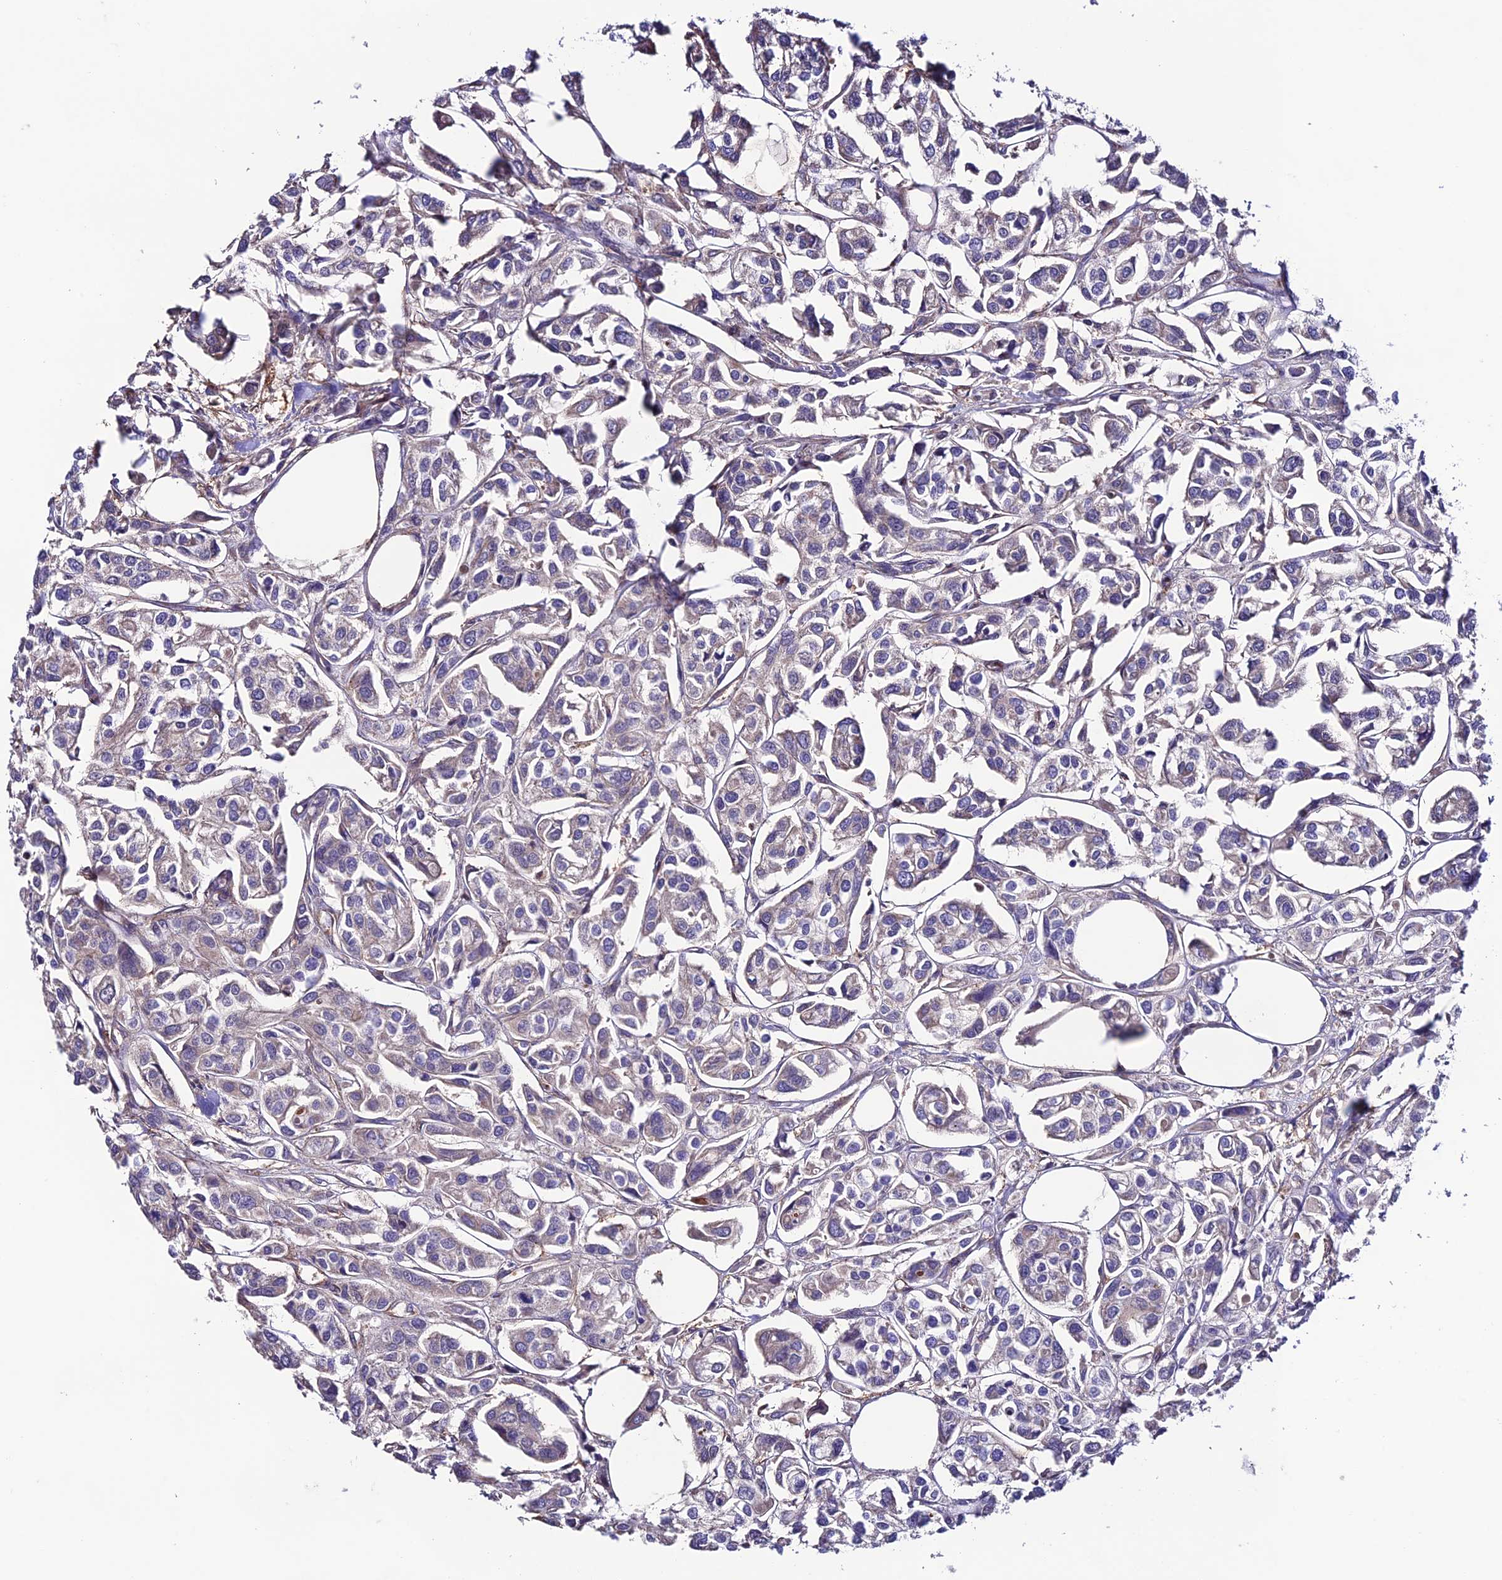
{"staining": {"intensity": "negative", "quantity": "none", "location": "none"}, "tissue": "urothelial cancer", "cell_type": "Tumor cells", "image_type": "cancer", "snomed": [{"axis": "morphology", "description": "Urothelial carcinoma, High grade"}, {"axis": "topography", "description": "Urinary bladder"}], "caption": "Tumor cells are negative for protein expression in human high-grade urothelial carcinoma.", "gene": "BRME1", "patient": {"sex": "male", "age": 67}}